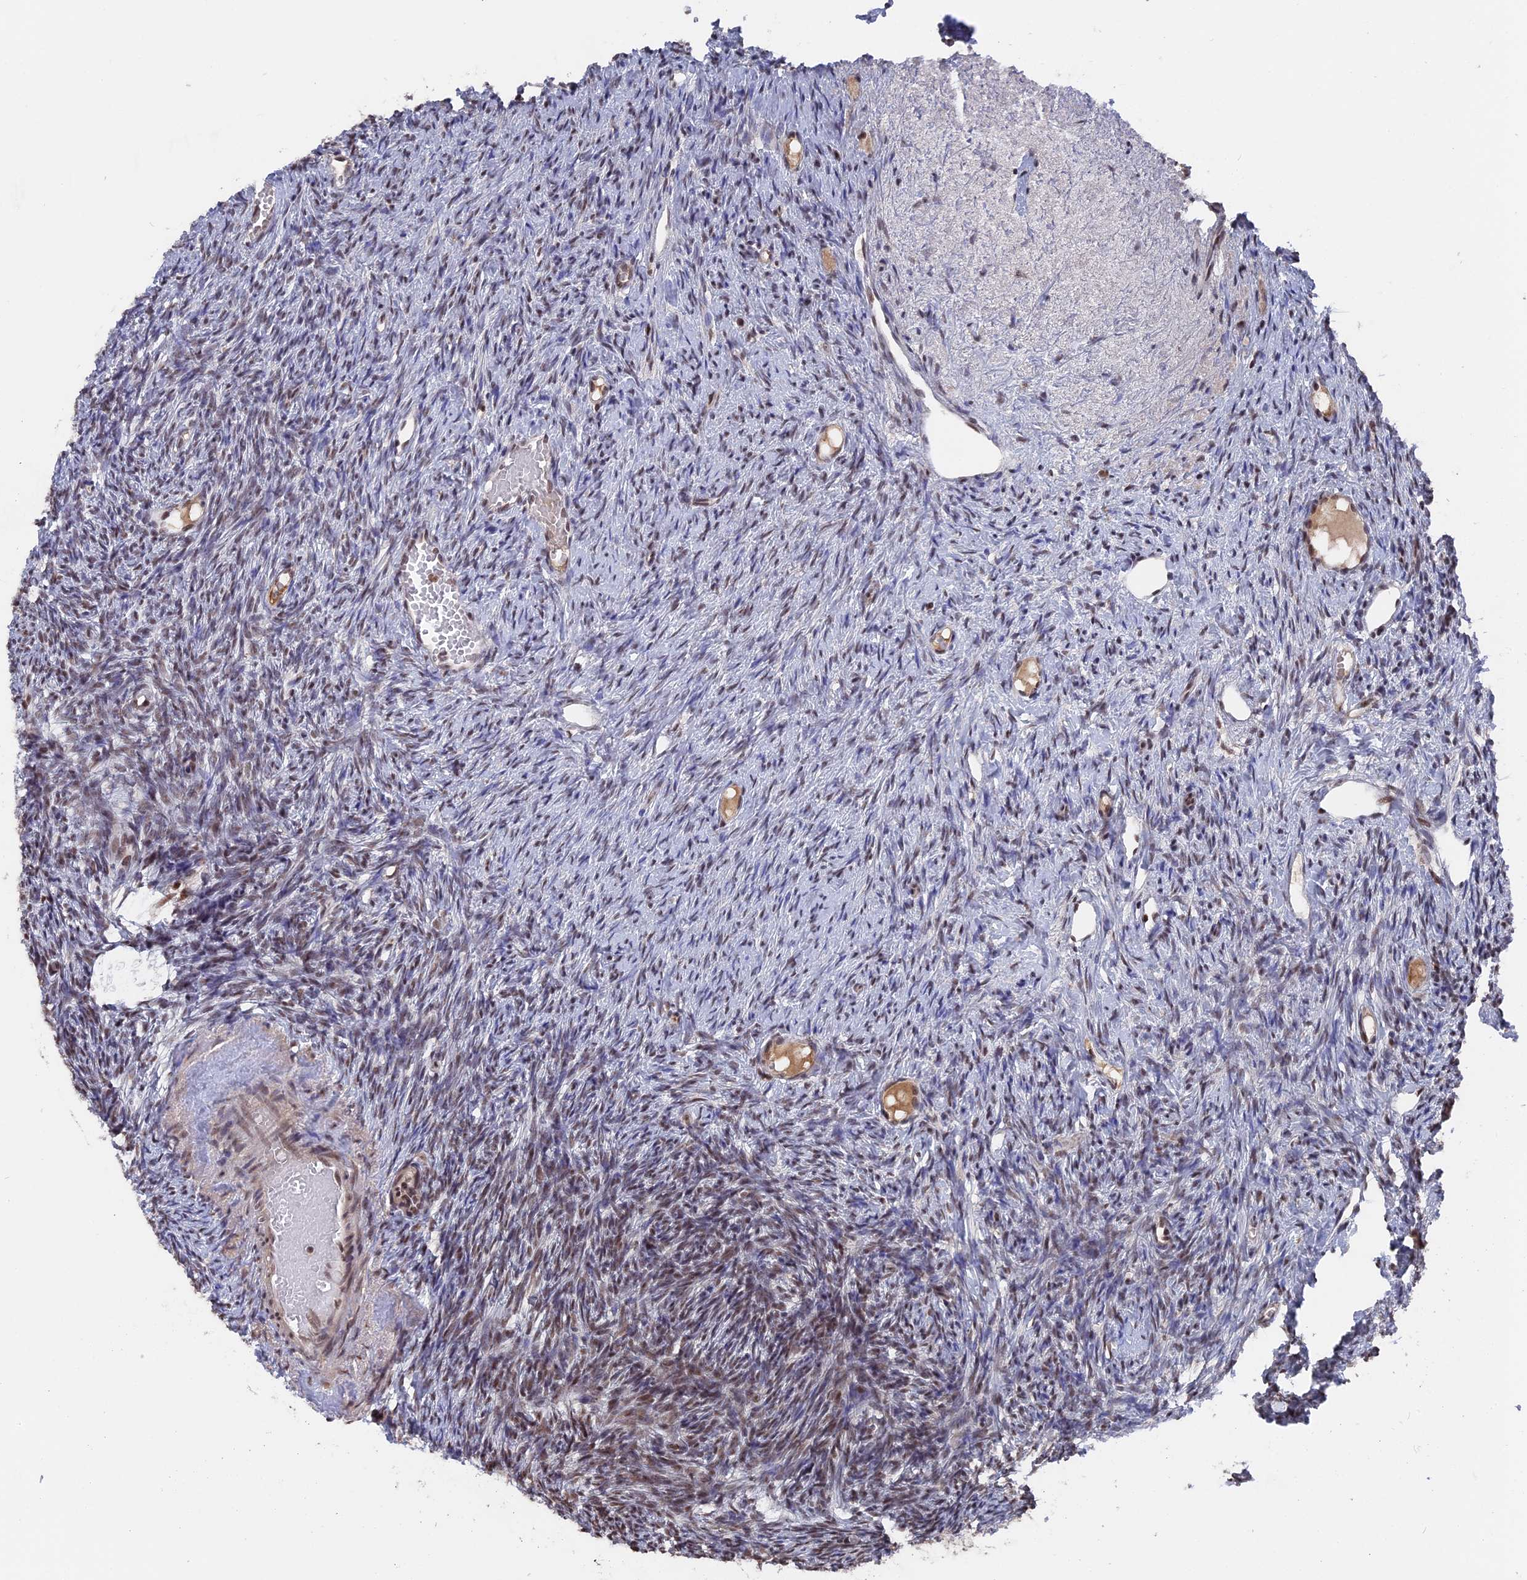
{"staining": {"intensity": "moderate", "quantity": "25%-75%", "location": "nuclear"}, "tissue": "ovary", "cell_type": "Ovarian stroma cells", "image_type": "normal", "snomed": [{"axis": "morphology", "description": "Normal tissue, NOS"}, {"axis": "topography", "description": "Ovary"}], "caption": "Immunohistochemistry photomicrograph of unremarkable human ovary stained for a protein (brown), which displays medium levels of moderate nuclear staining in approximately 25%-75% of ovarian stroma cells.", "gene": "SF3A2", "patient": {"sex": "female", "age": 51}}